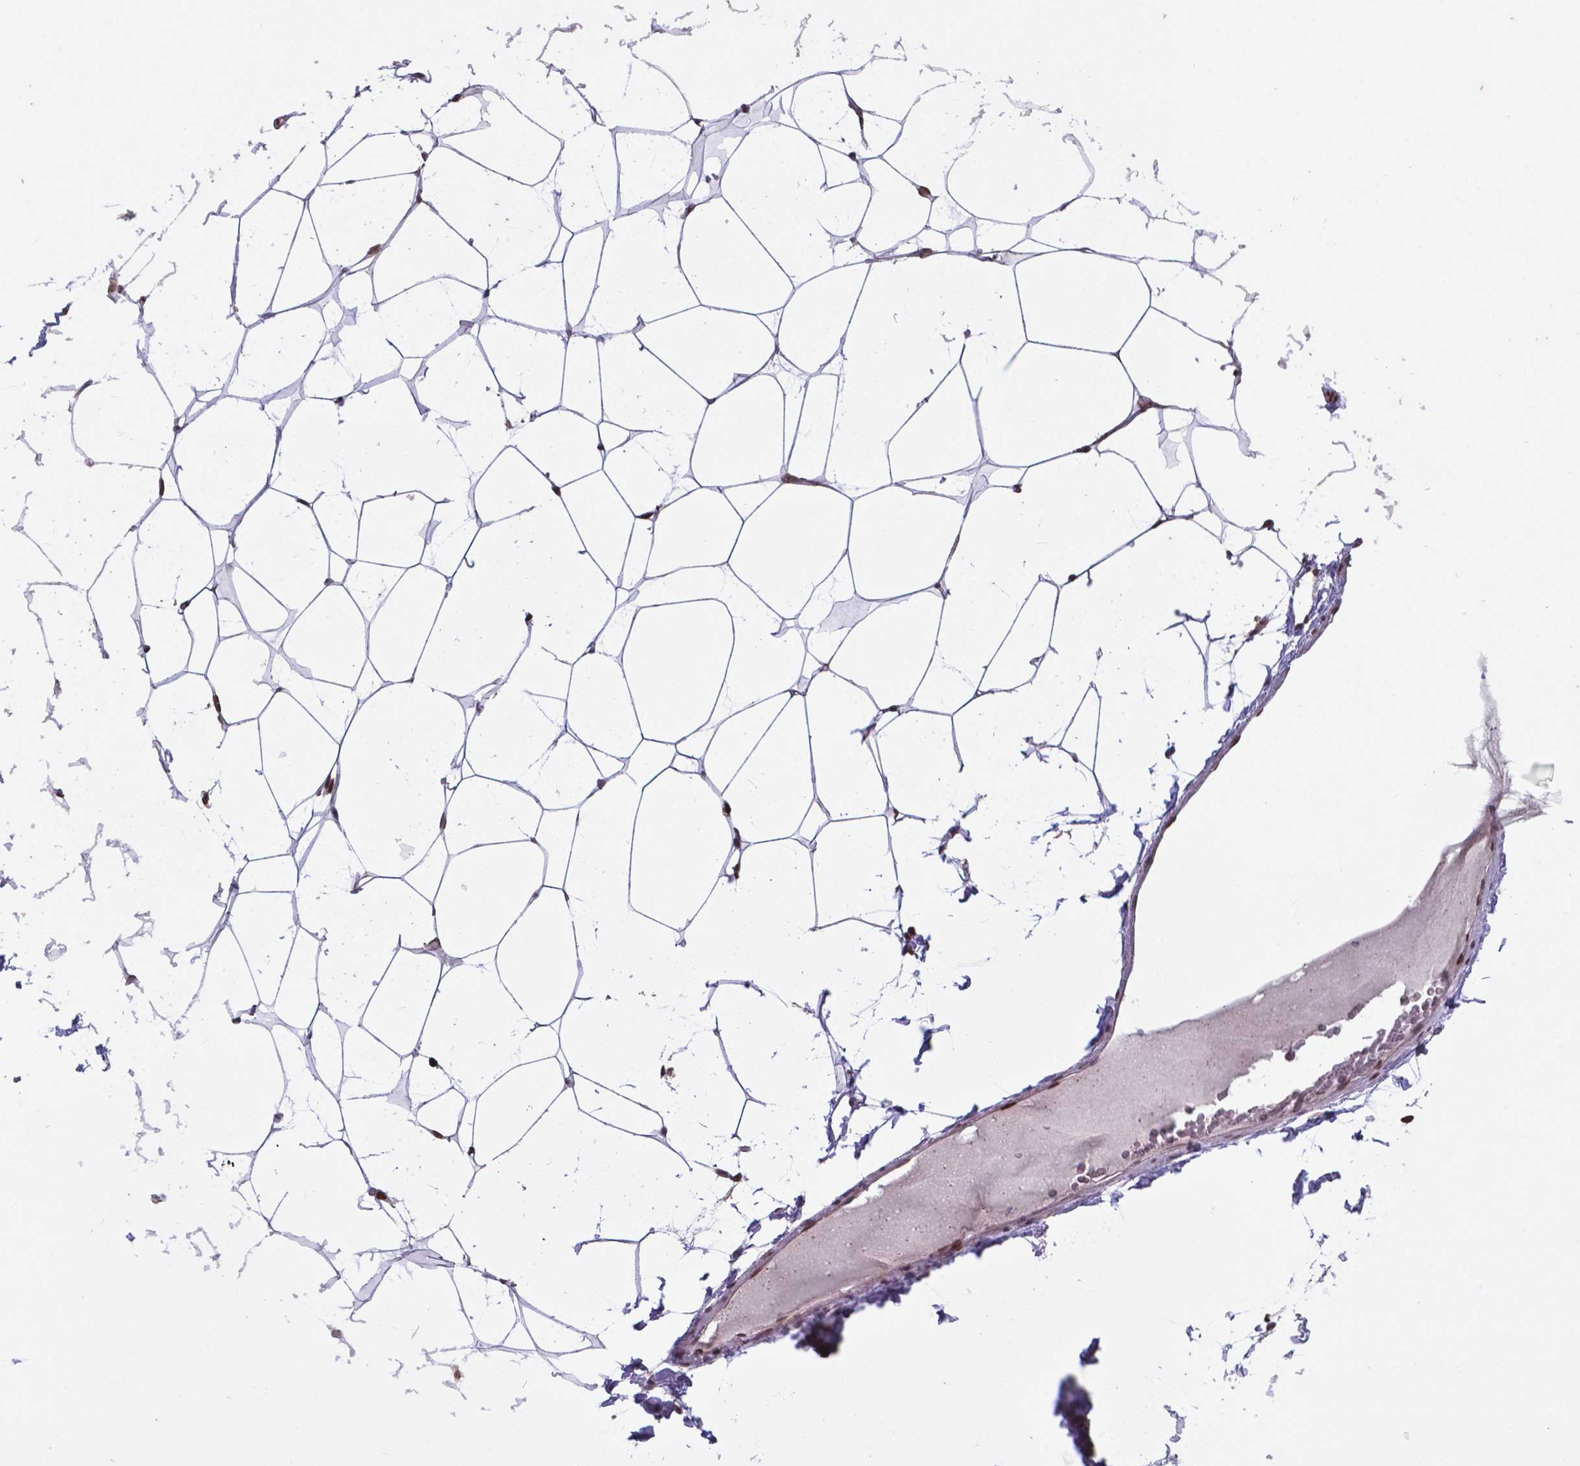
{"staining": {"intensity": "moderate", "quantity": "<25%", "location": "nuclear"}, "tissue": "breast", "cell_type": "Adipocytes", "image_type": "normal", "snomed": [{"axis": "morphology", "description": "Normal tissue, NOS"}, {"axis": "topography", "description": "Breast"}], "caption": "Immunohistochemical staining of unremarkable breast exhibits moderate nuclear protein expression in approximately <25% of adipocytes.", "gene": "MLC1", "patient": {"sex": "female", "age": 32}}